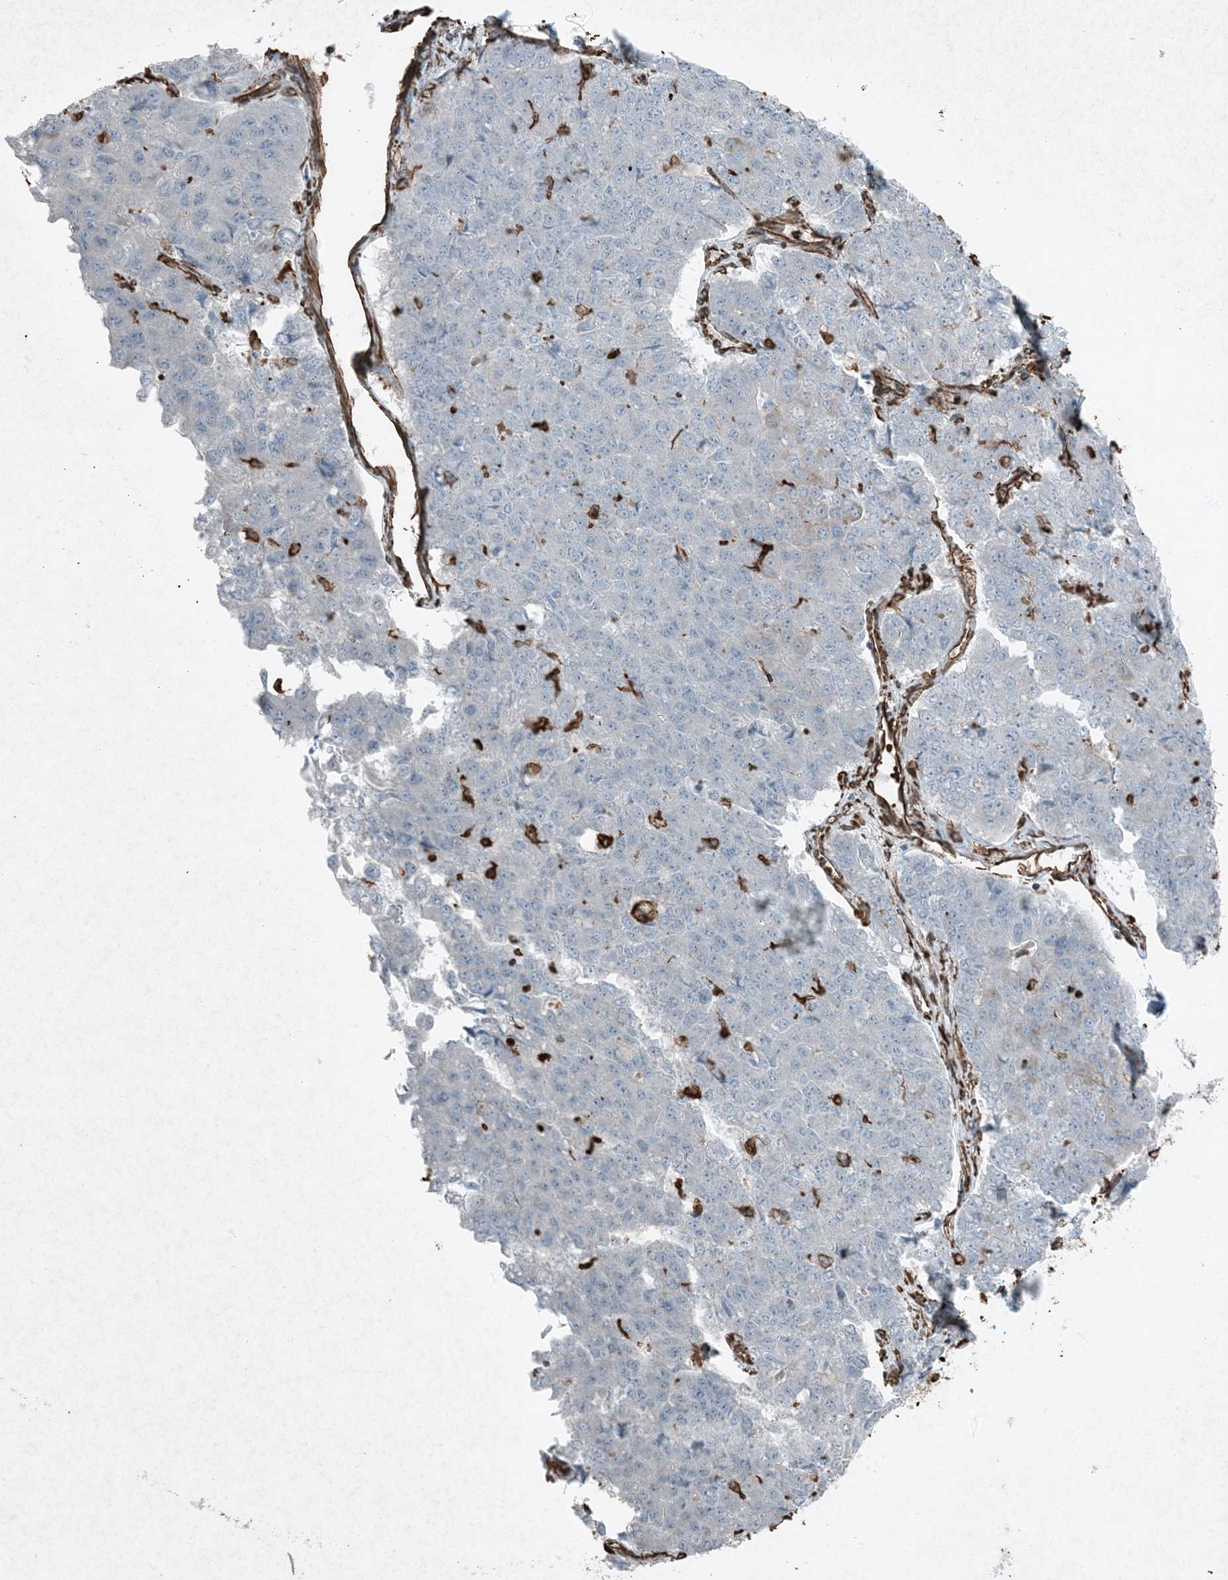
{"staining": {"intensity": "negative", "quantity": "none", "location": "none"}, "tissue": "pancreatic cancer", "cell_type": "Tumor cells", "image_type": "cancer", "snomed": [{"axis": "morphology", "description": "Adenocarcinoma, NOS"}, {"axis": "topography", "description": "Pancreas"}], "caption": "Immunohistochemistry of human pancreatic adenocarcinoma reveals no positivity in tumor cells.", "gene": "RYK", "patient": {"sex": "male", "age": 50}}